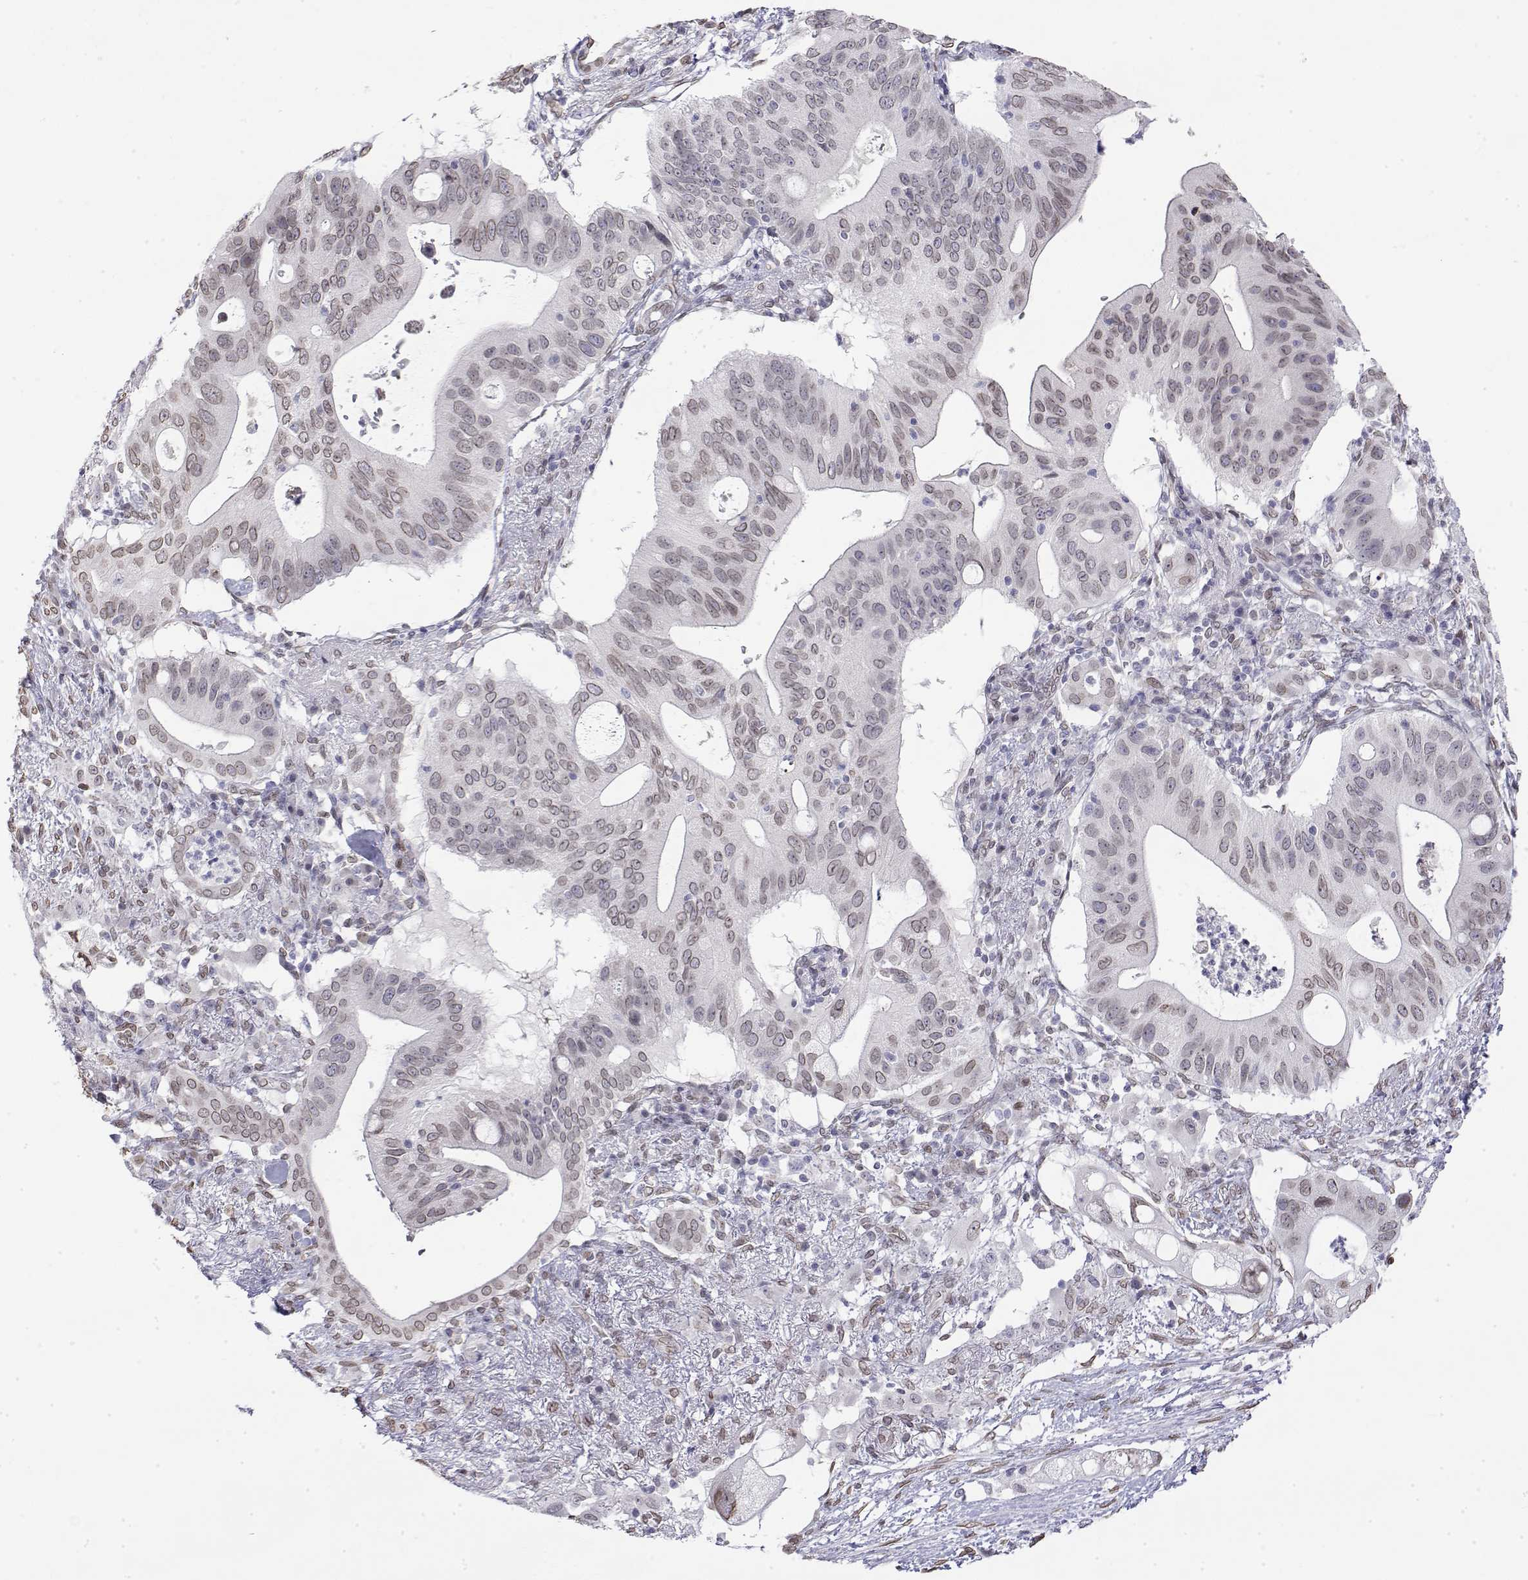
{"staining": {"intensity": "weak", "quantity": "25%-75%", "location": "cytoplasmic/membranous,nuclear"}, "tissue": "pancreatic cancer", "cell_type": "Tumor cells", "image_type": "cancer", "snomed": [{"axis": "morphology", "description": "Adenocarcinoma, NOS"}, {"axis": "topography", "description": "Pancreas"}], "caption": "This is a micrograph of IHC staining of pancreatic adenocarcinoma, which shows weak positivity in the cytoplasmic/membranous and nuclear of tumor cells.", "gene": "ZNF532", "patient": {"sex": "female", "age": 72}}